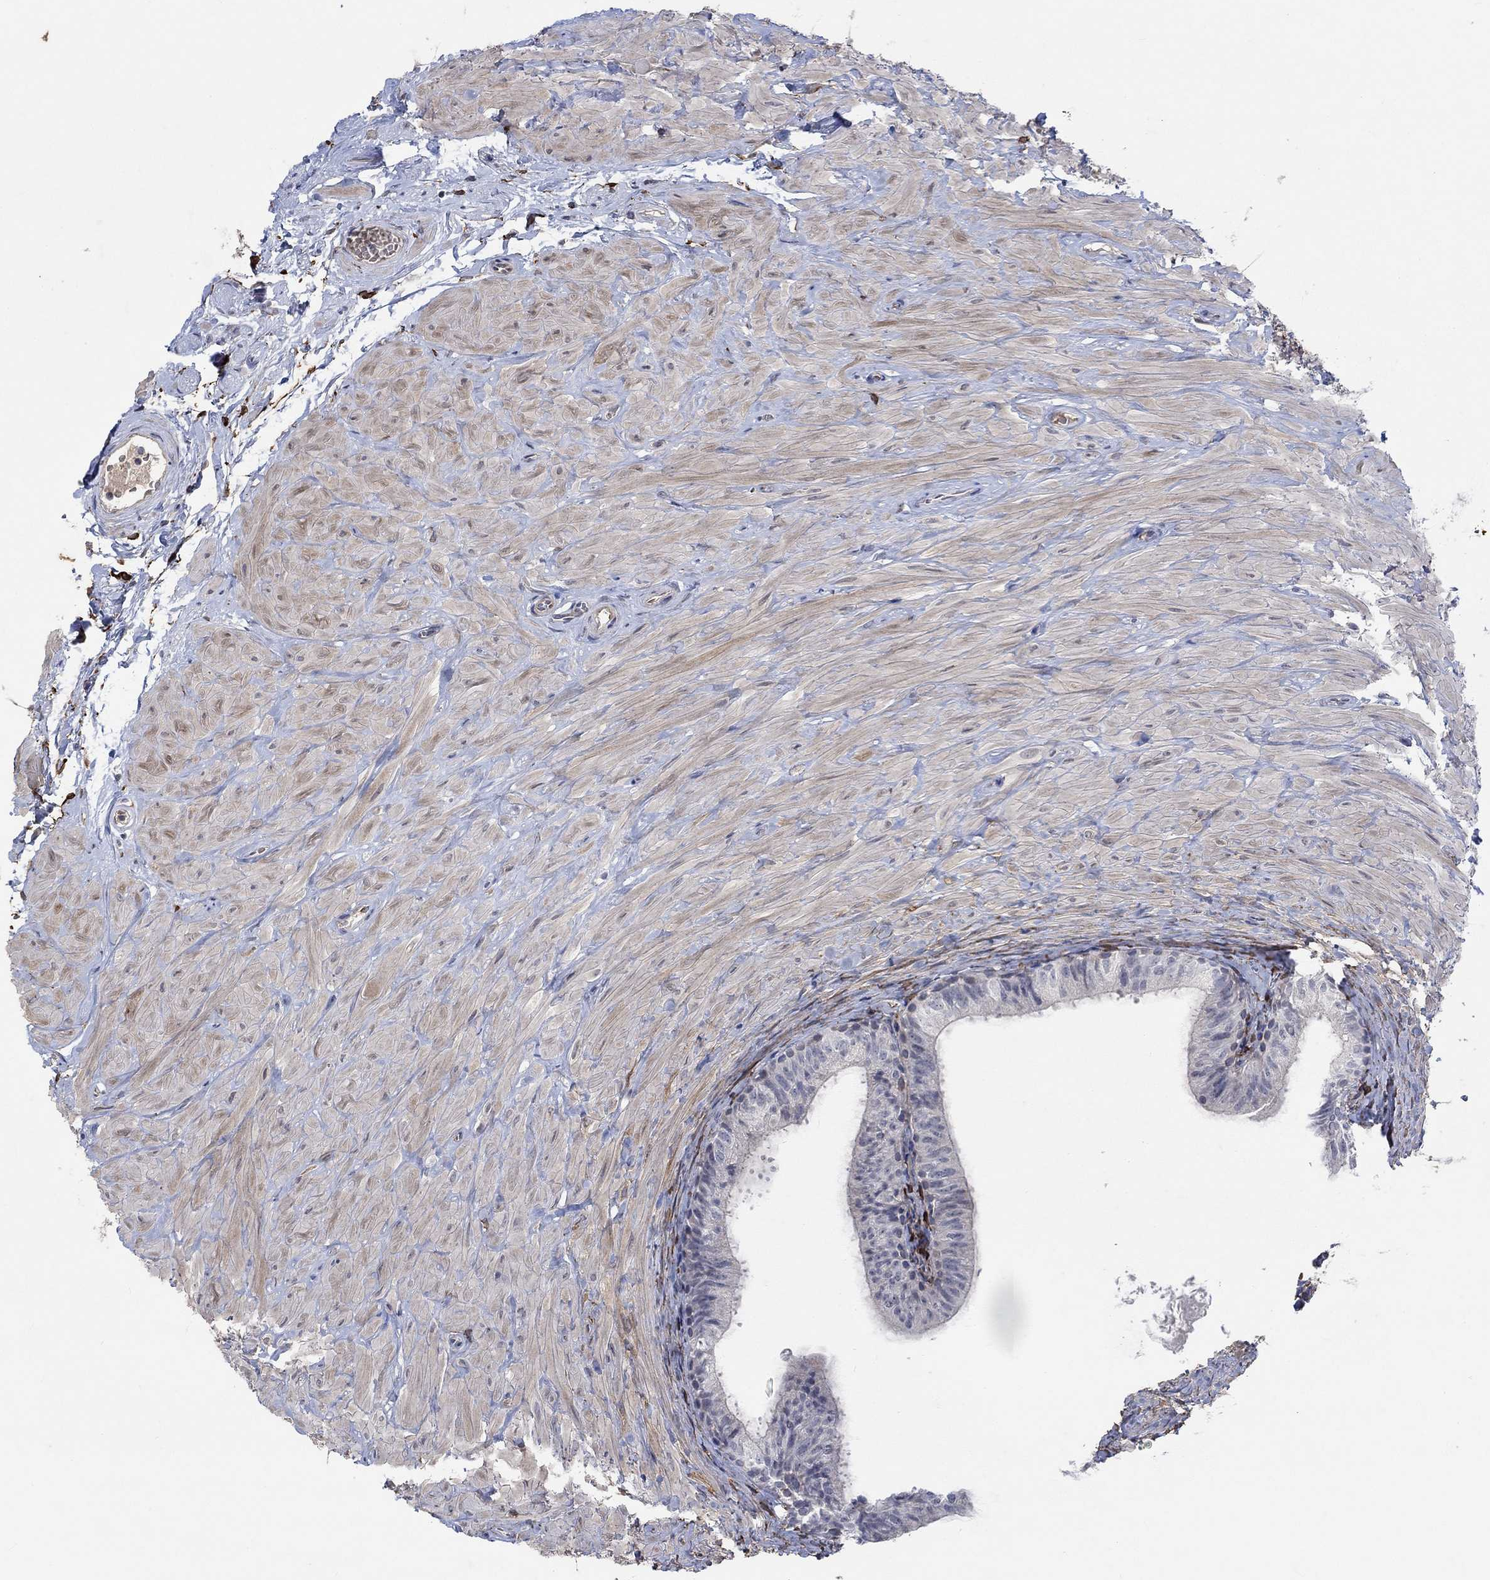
{"staining": {"intensity": "negative", "quantity": "none", "location": "none"}, "tissue": "epididymis", "cell_type": "Glandular cells", "image_type": "normal", "snomed": [{"axis": "morphology", "description": "Normal tissue, NOS"}, {"axis": "topography", "description": "Epididymis"}, {"axis": "topography", "description": "Vas deferens"}], "caption": "Immunohistochemistry of benign epididymis displays no staining in glandular cells.", "gene": "TGM2", "patient": {"sex": "male", "age": 23}}